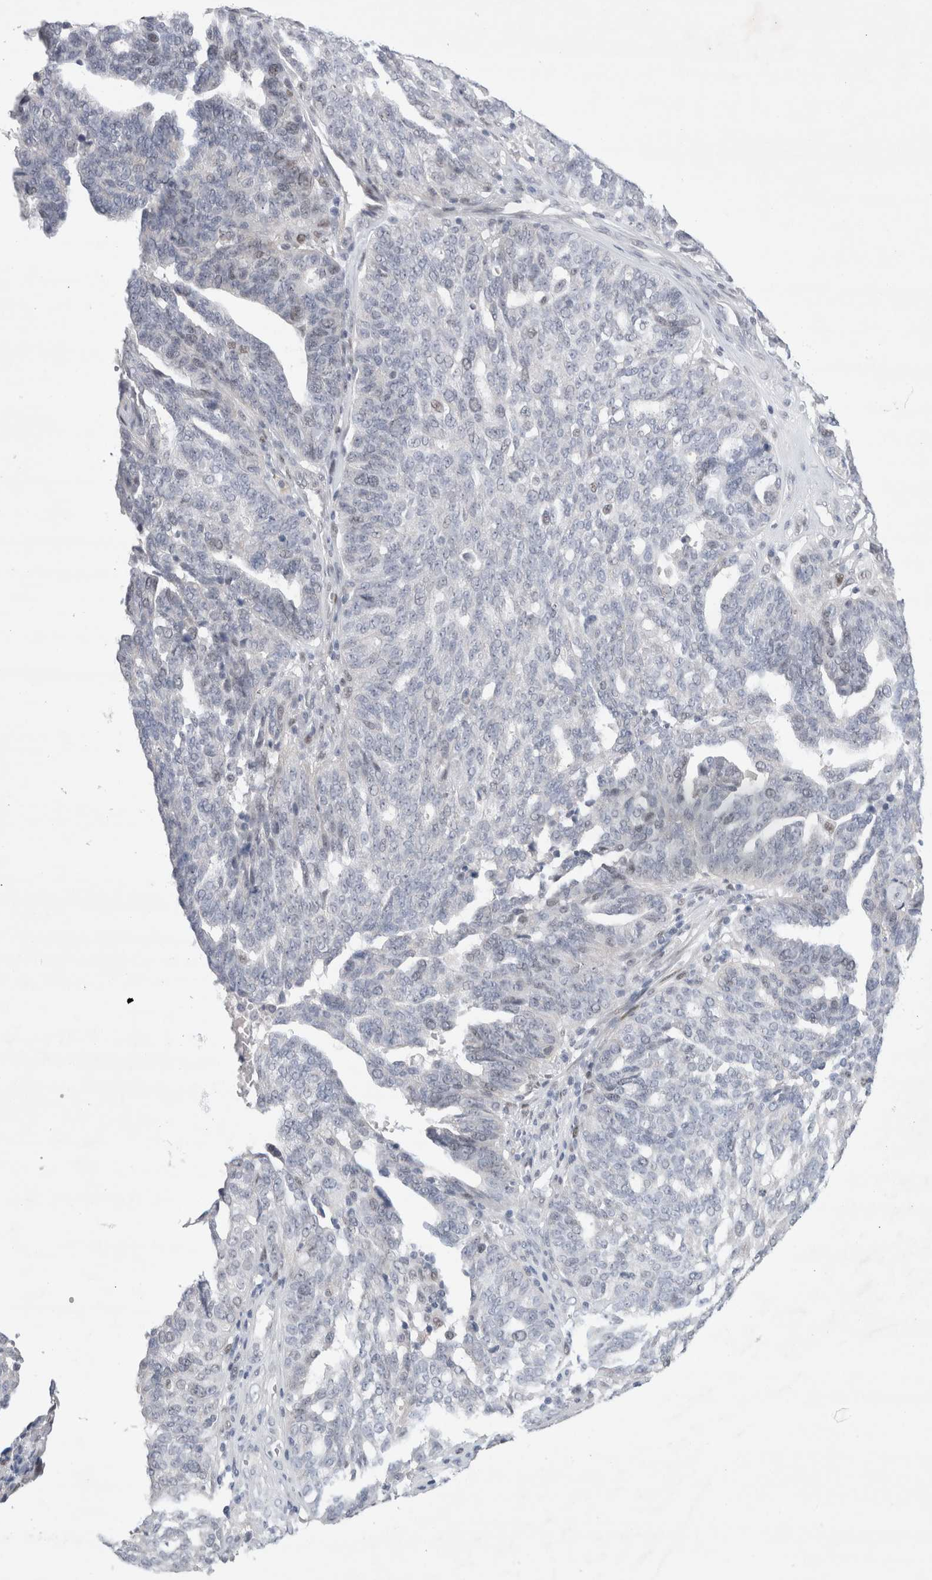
{"staining": {"intensity": "negative", "quantity": "none", "location": "none"}, "tissue": "ovarian cancer", "cell_type": "Tumor cells", "image_type": "cancer", "snomed": [{"axis": "morphology", "description": "Cystadenocarcinoma, serous, NOS"}, {"axis": "topography", "description": "Ovary"}], "caption": "DAB (3,3'-diaminobenzidine) immunohistochemical staining of human ovarian cancer exhibits no significant positivity in tumor cells.", "gene": "KNL1", "patient": {"sex": "female", "age": 59}}